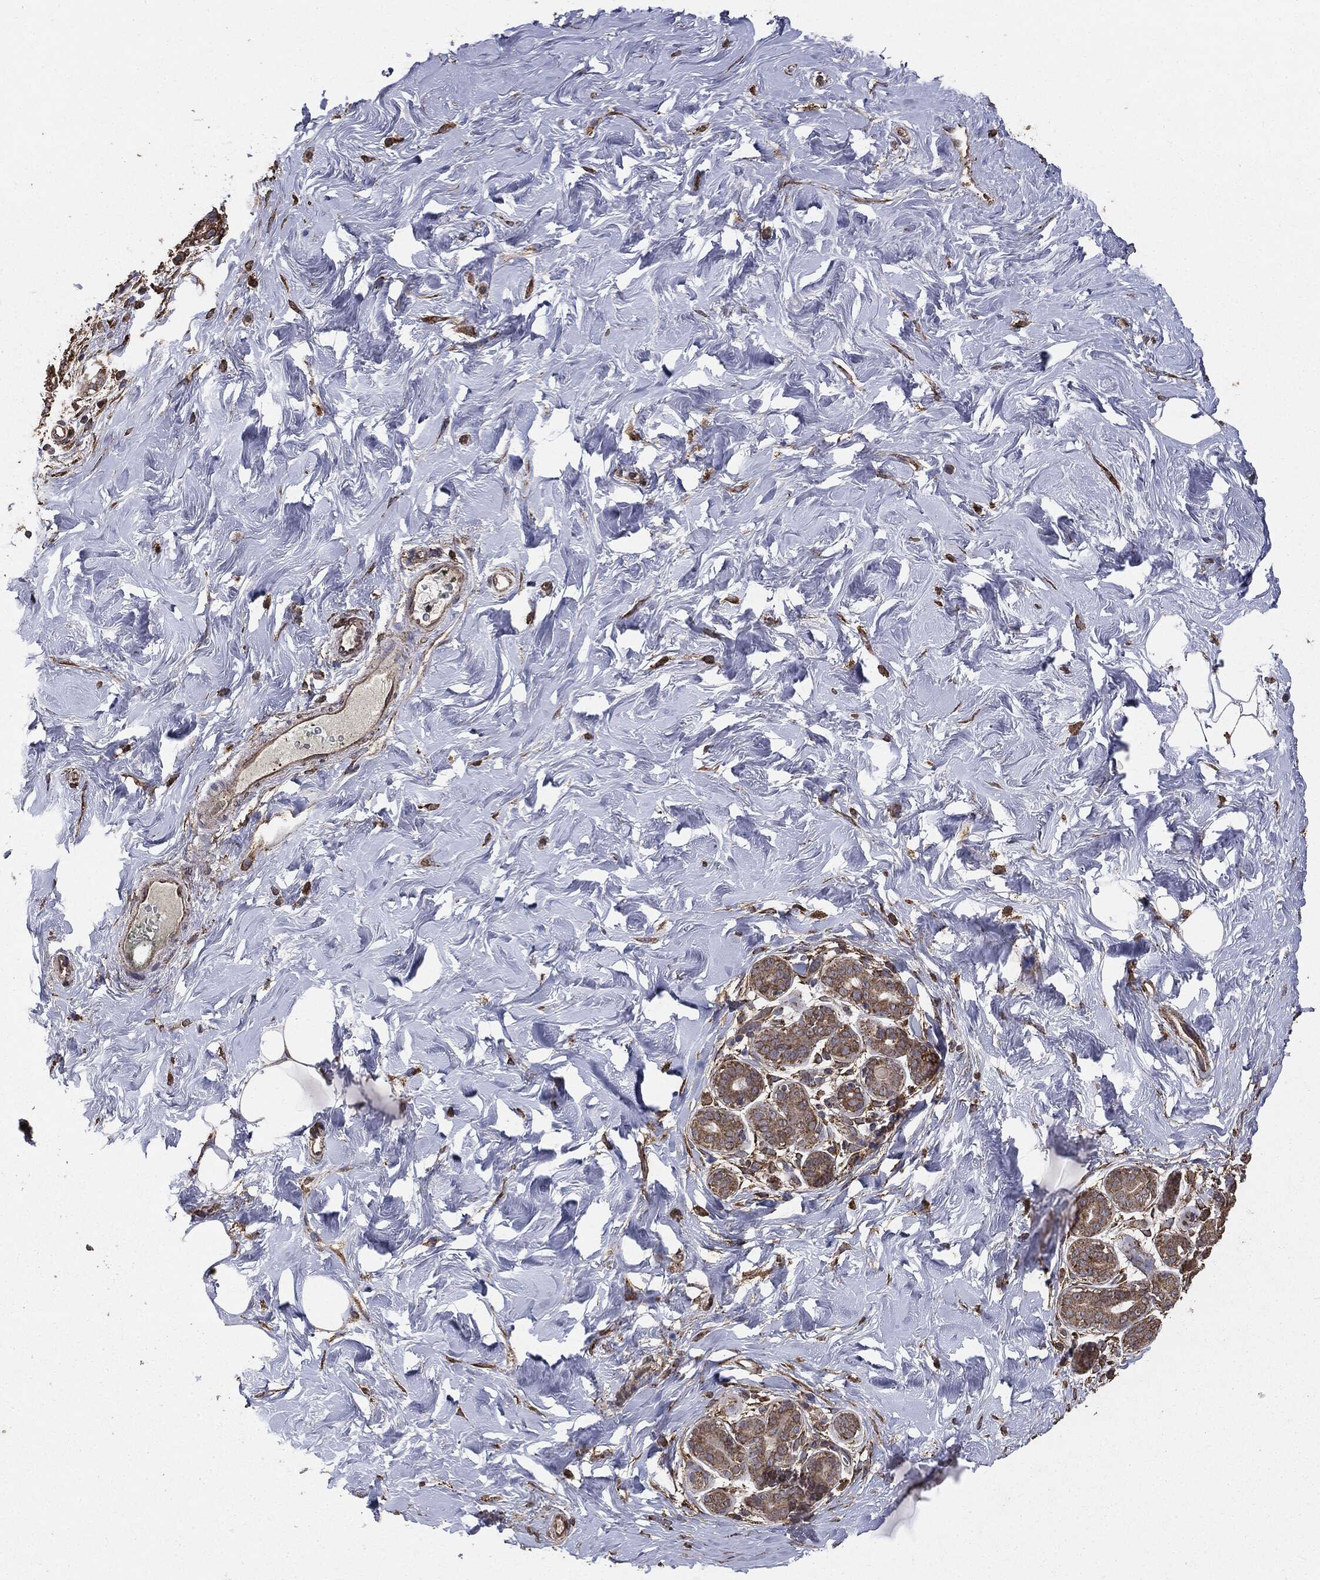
{"staining": {"intensity": "weak", "quantity": ">75%", "location": "cytoplasmic/membranous"}, "tissue": "breast", "cell_type": "Glandular cells", "image_type": "normal", "snomed": [{"axis": "morphology", "description": "Normal tissue, NOS"}, {"axis": "topography", "description": "Breast"}], "caption": "Breast stained for a protein exhibits weak cytoplasmic/membranous positivity in glandular cells. (Brightfield microscopy of DAB IHC at high magnification).", "gene": "MTOR", "patient": {"sex": "female", "age": 43}}